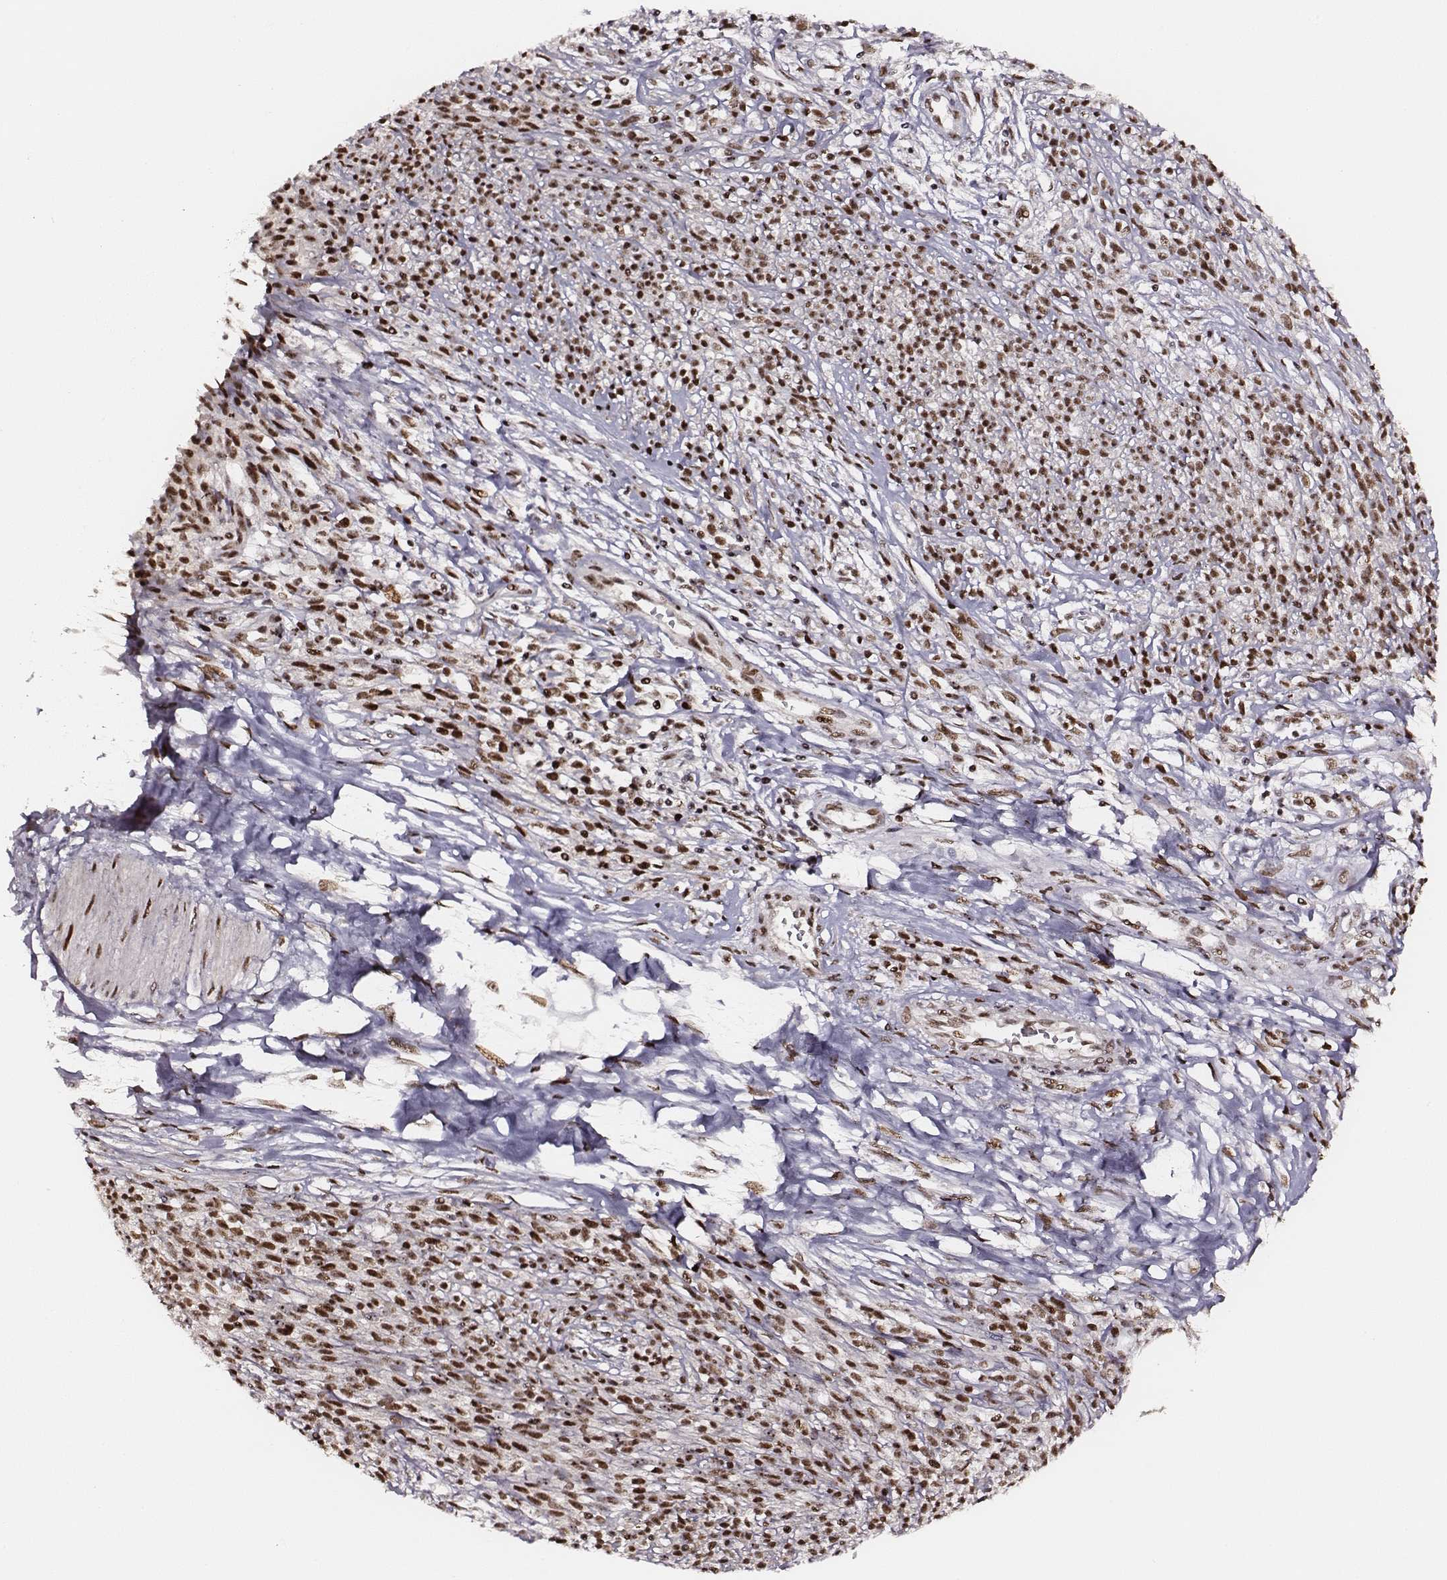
{"staining": {"intensity": "strong", "quantity": ">75%", "location": "nuclear"}, "tissue": "melanoma", "cell_type": "Tumor cells", "image_type": "cancer", "snomed": [{"axis": "morphology", "description": "Malignant melanoma, NOS"}, {"axis": "topography", "description": "Skin"}, {"axis": "topography", "description": "Skin of trunk"}], "caption": "Malignant melanoma stained with DAB (3,3'-diaminobenzidine) immunohistochemistry (IHC) shows high levels of strong nuclear expression in approximately >75% of tumor cells.", "gene": "PPARA", "patient": {"sex": "male", "age": 74}}